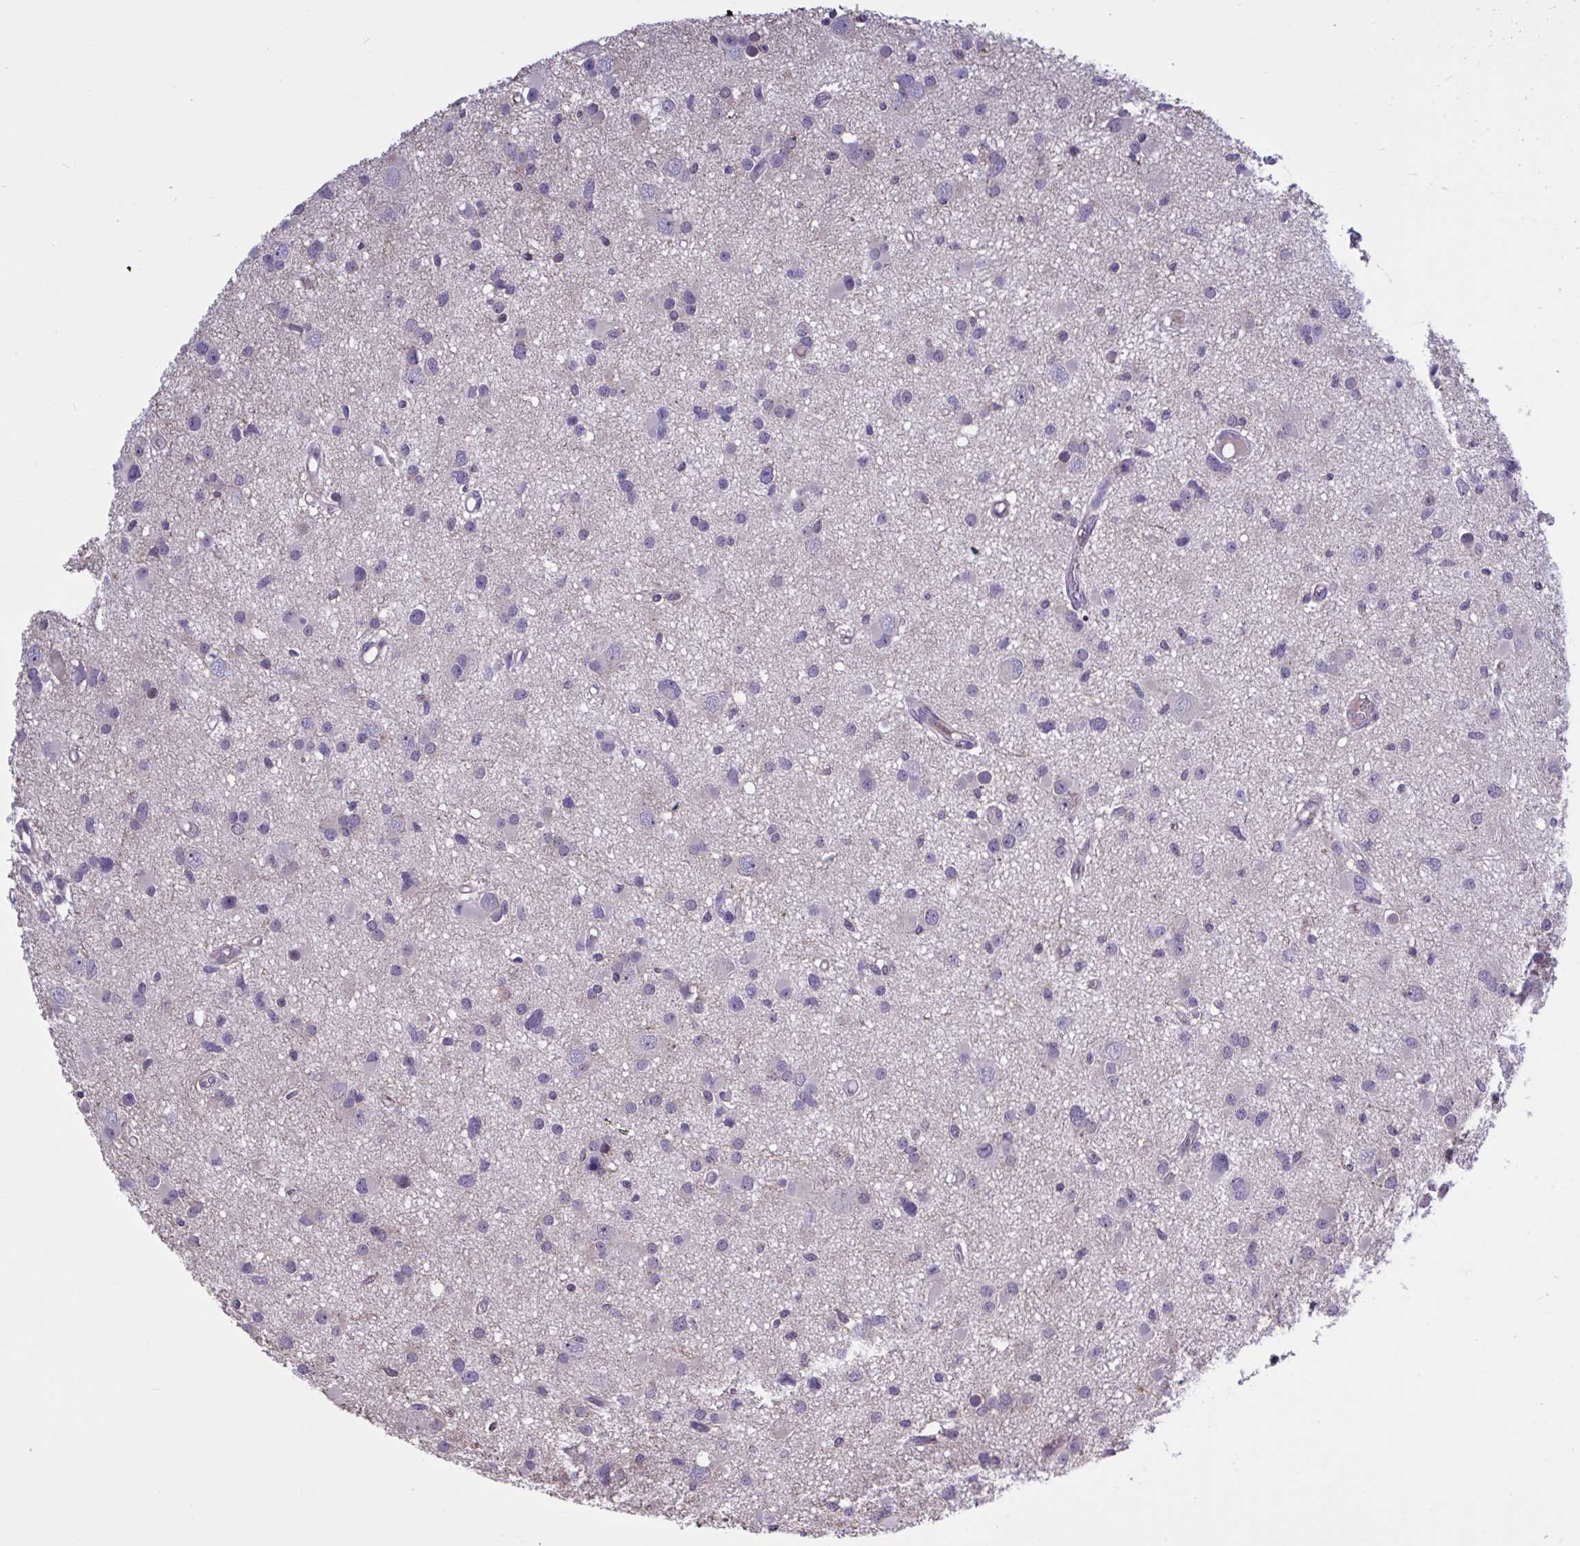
{"staining": {"intensity": "negative", "quantity": "none", "location": "none"}, "tissue": "glioma", "cell_type": "Tumor cells", "image_type": "cancer", "snomed": [{"axis": "morphology", "description": "Glioma, malignant, High grade"}, {"axis": "topography", "description": "Brain"}], "caption": "This is a photomicrograph of immunohistochemistry staining of glioma, which shows no expression in tumor cells. The staining is performed using DAB brown chromogen with nuclei counter-stained in using hematoxylin.", "gene": "CD101", "patient": {"sex": "male", "age": 54}}